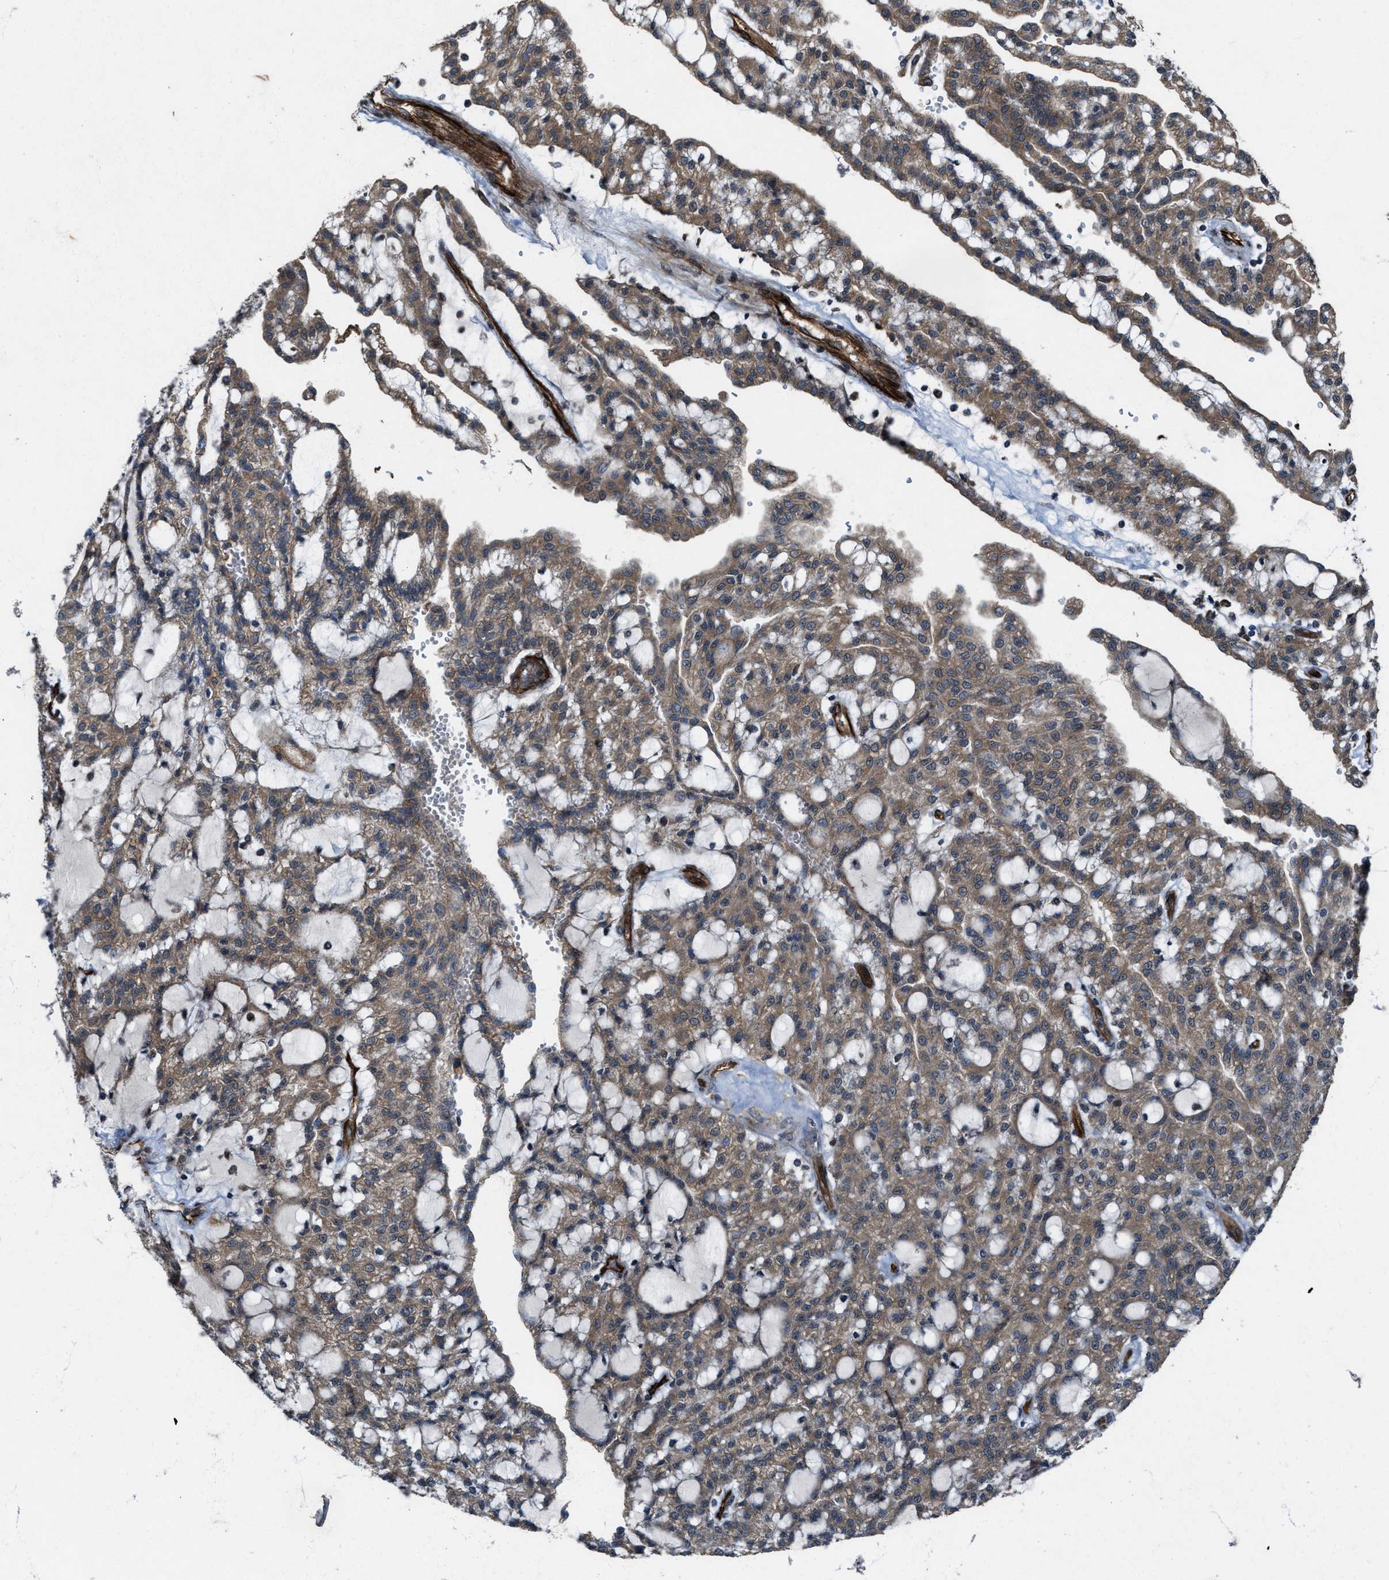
{"staining": {"intensity": "moderate", "quantity": ">75%", "location": "cytoplasmic/membranous"}, "tissue": "renal cancer", "cell_type": "Tumor cells", "image_type": "cancer", "snomed": [{"axis": "morphology", "description": "Adenocarcinoma, NOS"}, {"axis": "topography", "description": "Kidney"}], "caption": "Immunohistochemical staining of human renal cancer displays medium levels of moderate cytoplasmic/membranous protein staining in approximately >75% of tumor cells. The protein of interest is stained brown, and the nuclei are stained in blue (DAB IHC with brightfield microscopy, high magnification).", "gene": "LRRC72", "patient": {"sex": "male", "age": 63}}